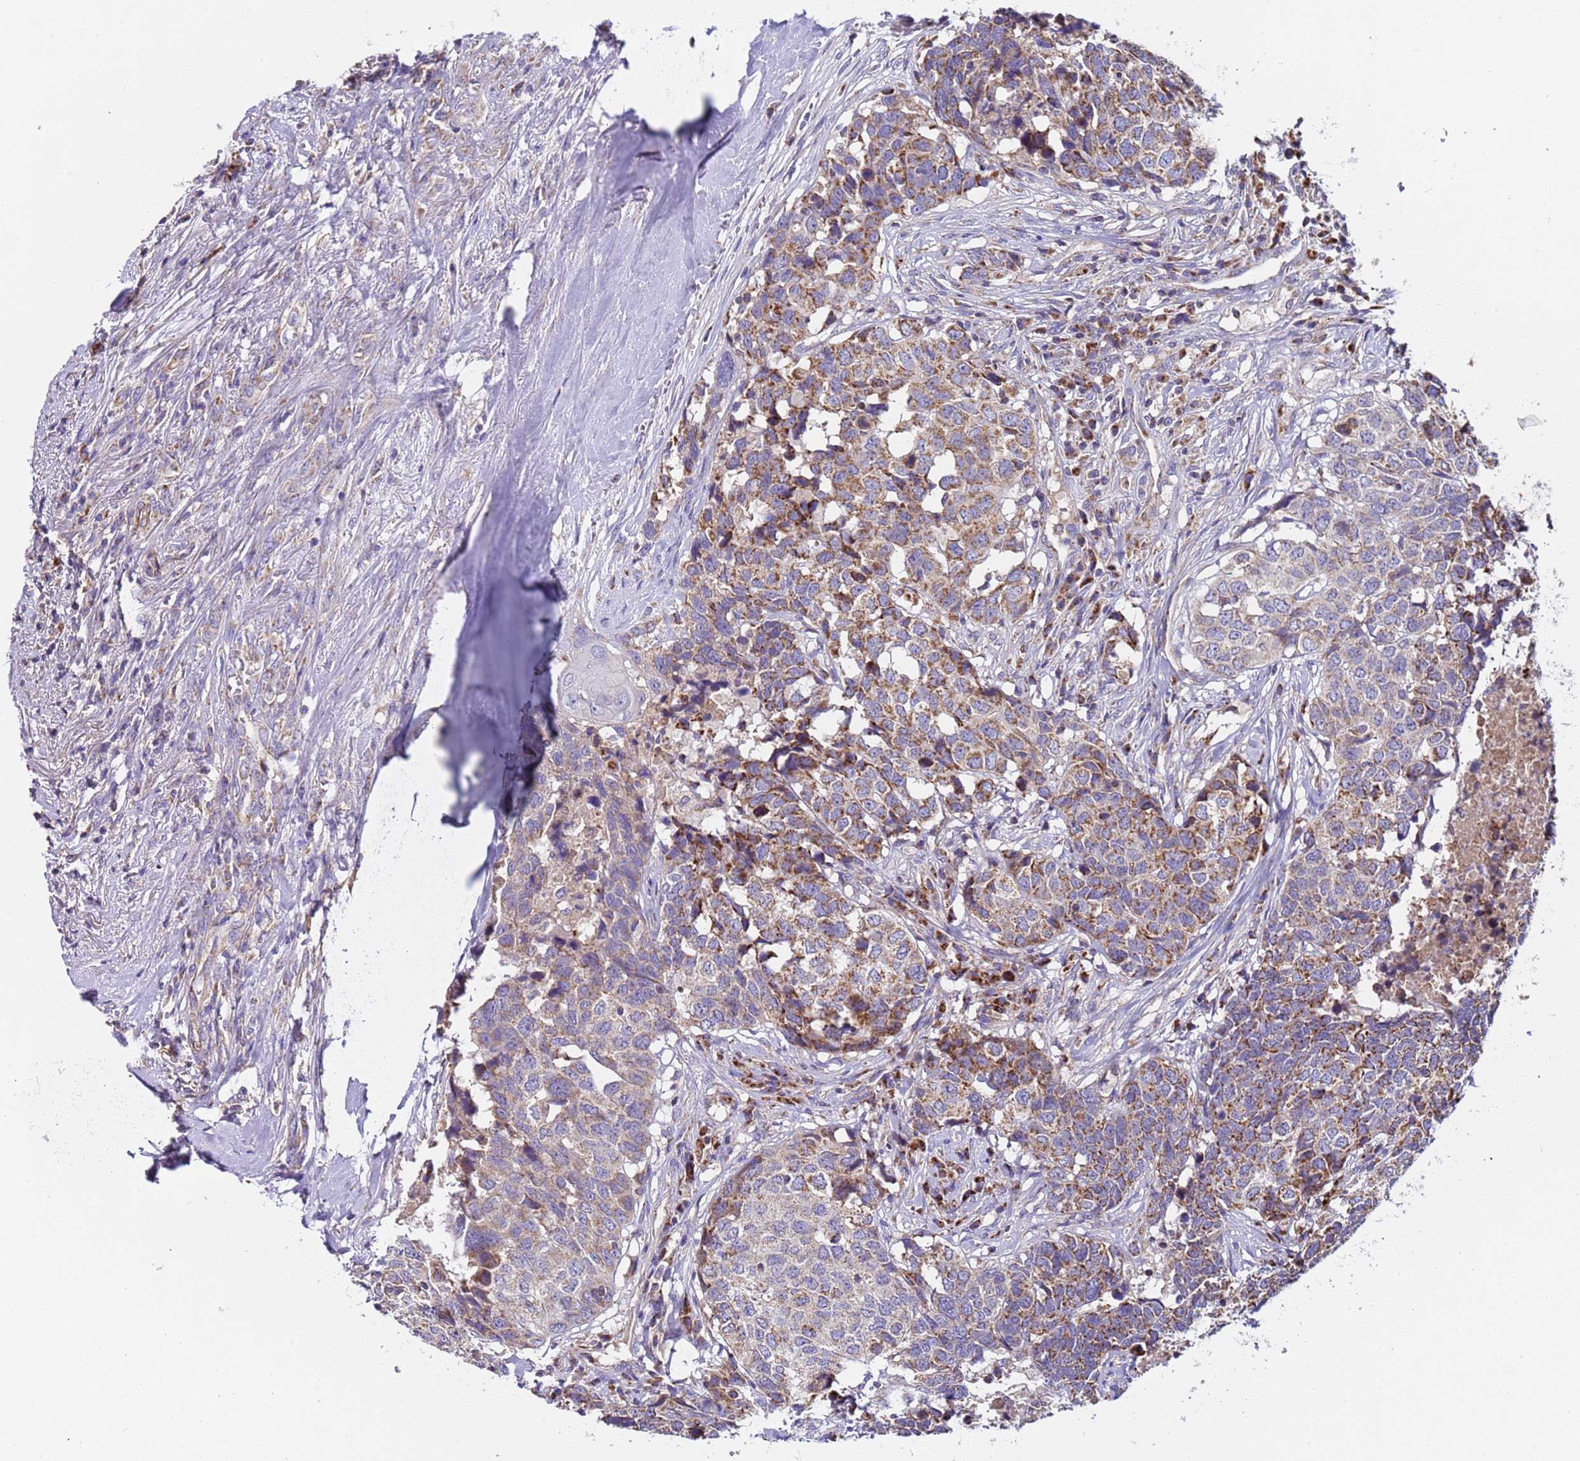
{"staining": {"intensity": "moderate", "quantity": "25%-75%", "location": "cytoplasmic/membranous"}, "tissue": "head and neck cancer", "cell_type": "Tumor cells", "image_type": "cancer", "snomed": [{"axis": "morphology", "description": "Squamous cell carcinoma, NOS"}, {"axis": "topography", "description": "Head-Neck"}], "caption": "The image displays immunohistochemical staining of head and neck cancer (squamous cell carcinoma). There is moderate cytoplasmic/membranous staining is identified in about 25%-75% of tumor cells.", "gene": "TMEM126A", "patient": {"sex": "male", "age": 66}}